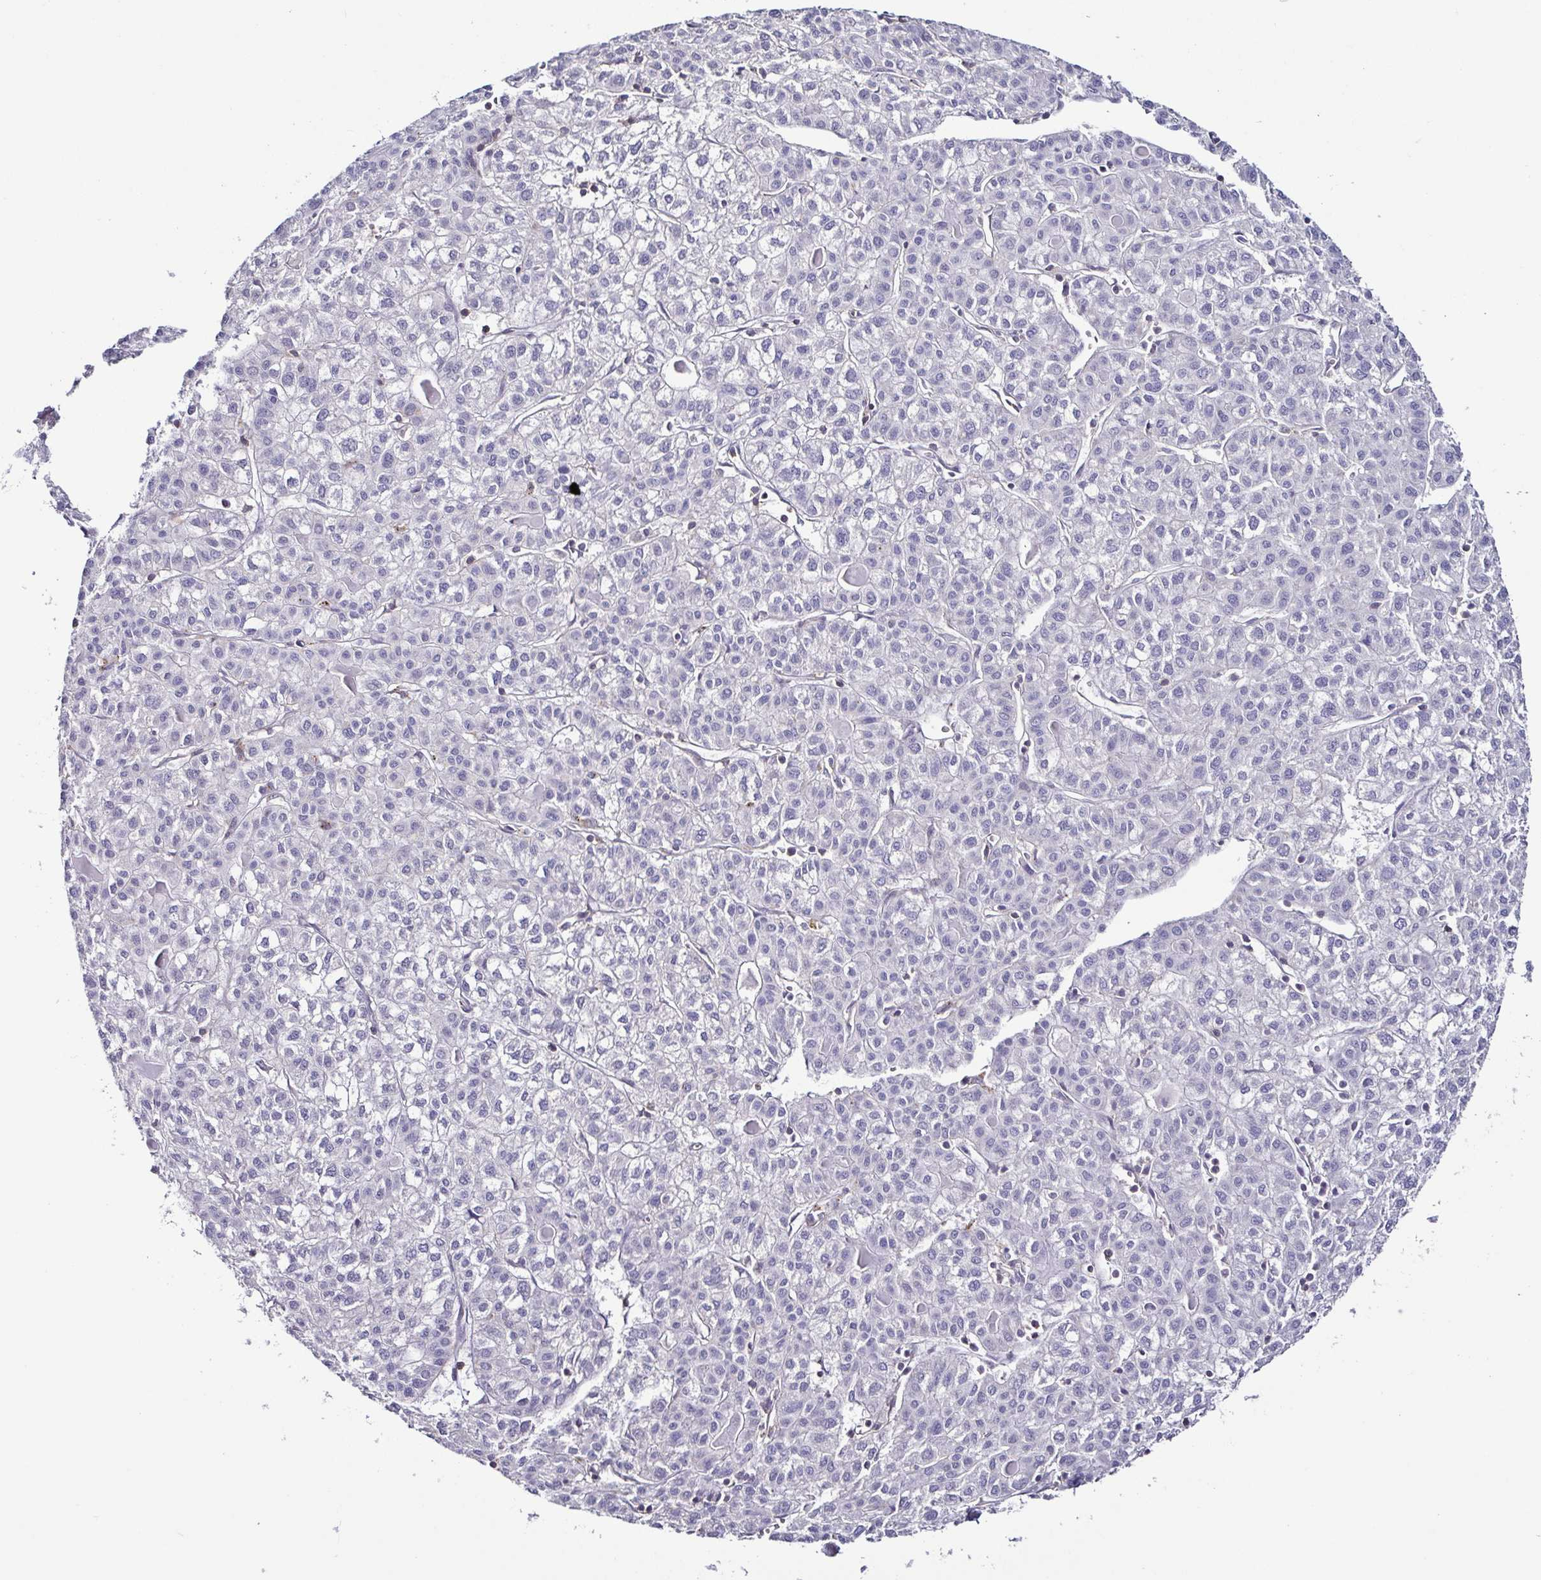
{"staining": {"intensity": "negative", "quantity": "none", "location": "none"}, "tissue": "liver cancer", "cell_type": "Tumor cells", "image_type": "cancer", "snomed": [{"axis": "morphology", "description": "Carcinoma, Hepatocellular, NOS"}, {"axis": "topography", "description": "Liver"}], "caption": "Tumor cells show no significant positivity in liver cancer (hepatocellular carcinoma).", "gene": "TNNT2", "patient": {"sex": "female", "age": 43}}